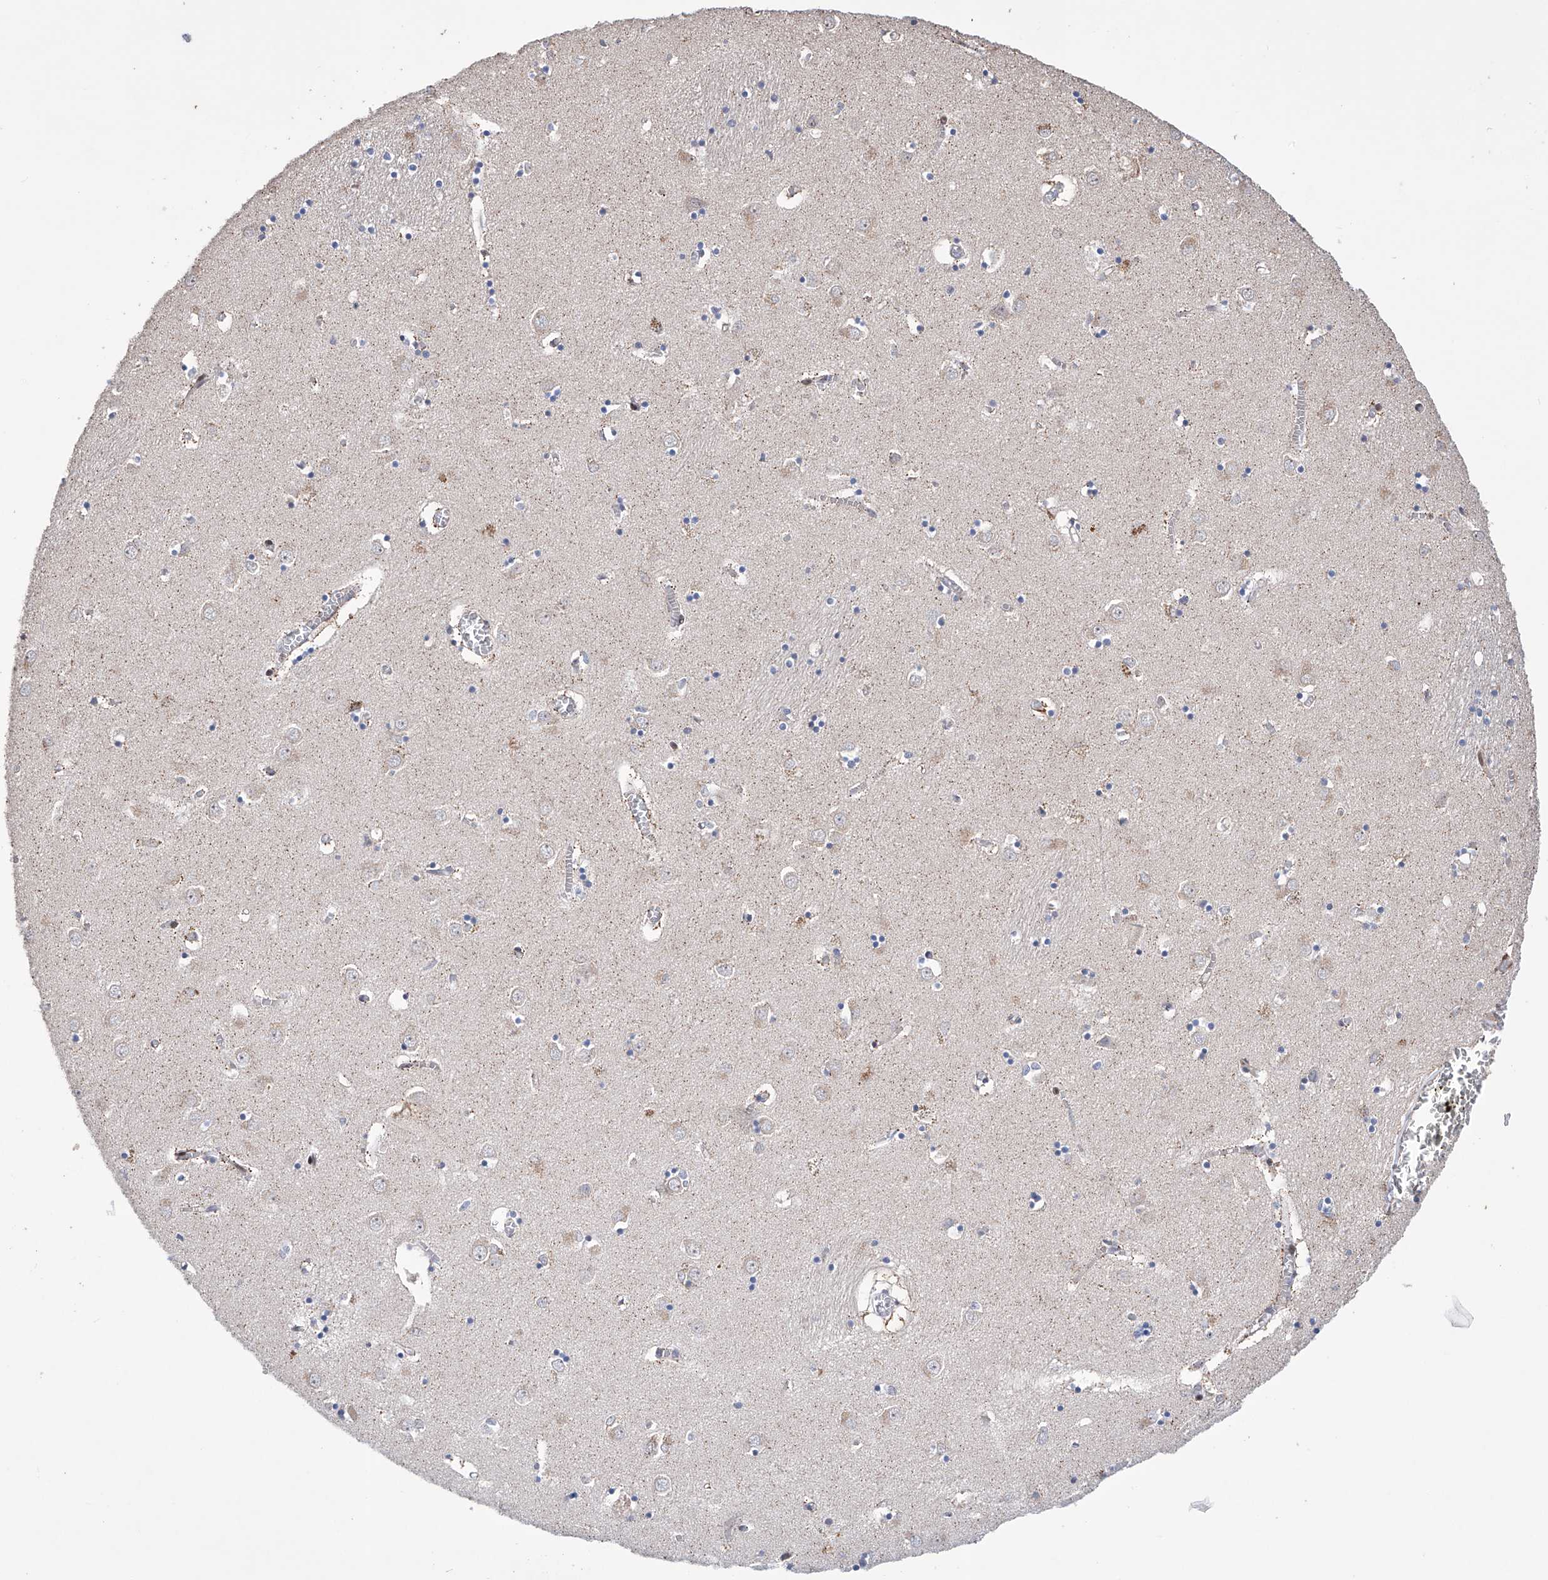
{"staining": {"intensity": "negative", "quantity": "none", "location": "none"}, "tissue": "caudate", "cell_type": "Glial cells", "image_type": "normal", "snomed": [{"axis": "morphology", "description": "Normal tissue, NOS"}, {"axis": "topography", "description": "Lateral ventricle wall"}], "caption": "This is a histopathology image of immunohistochemistry staining of normal caudate, which shows no expression in glial cells. (DAB (3,3'-diaminobenzidine) IHC, high magnification).", "gene": "AFG1L", "patient": {"sex": "male", "age": 70}}